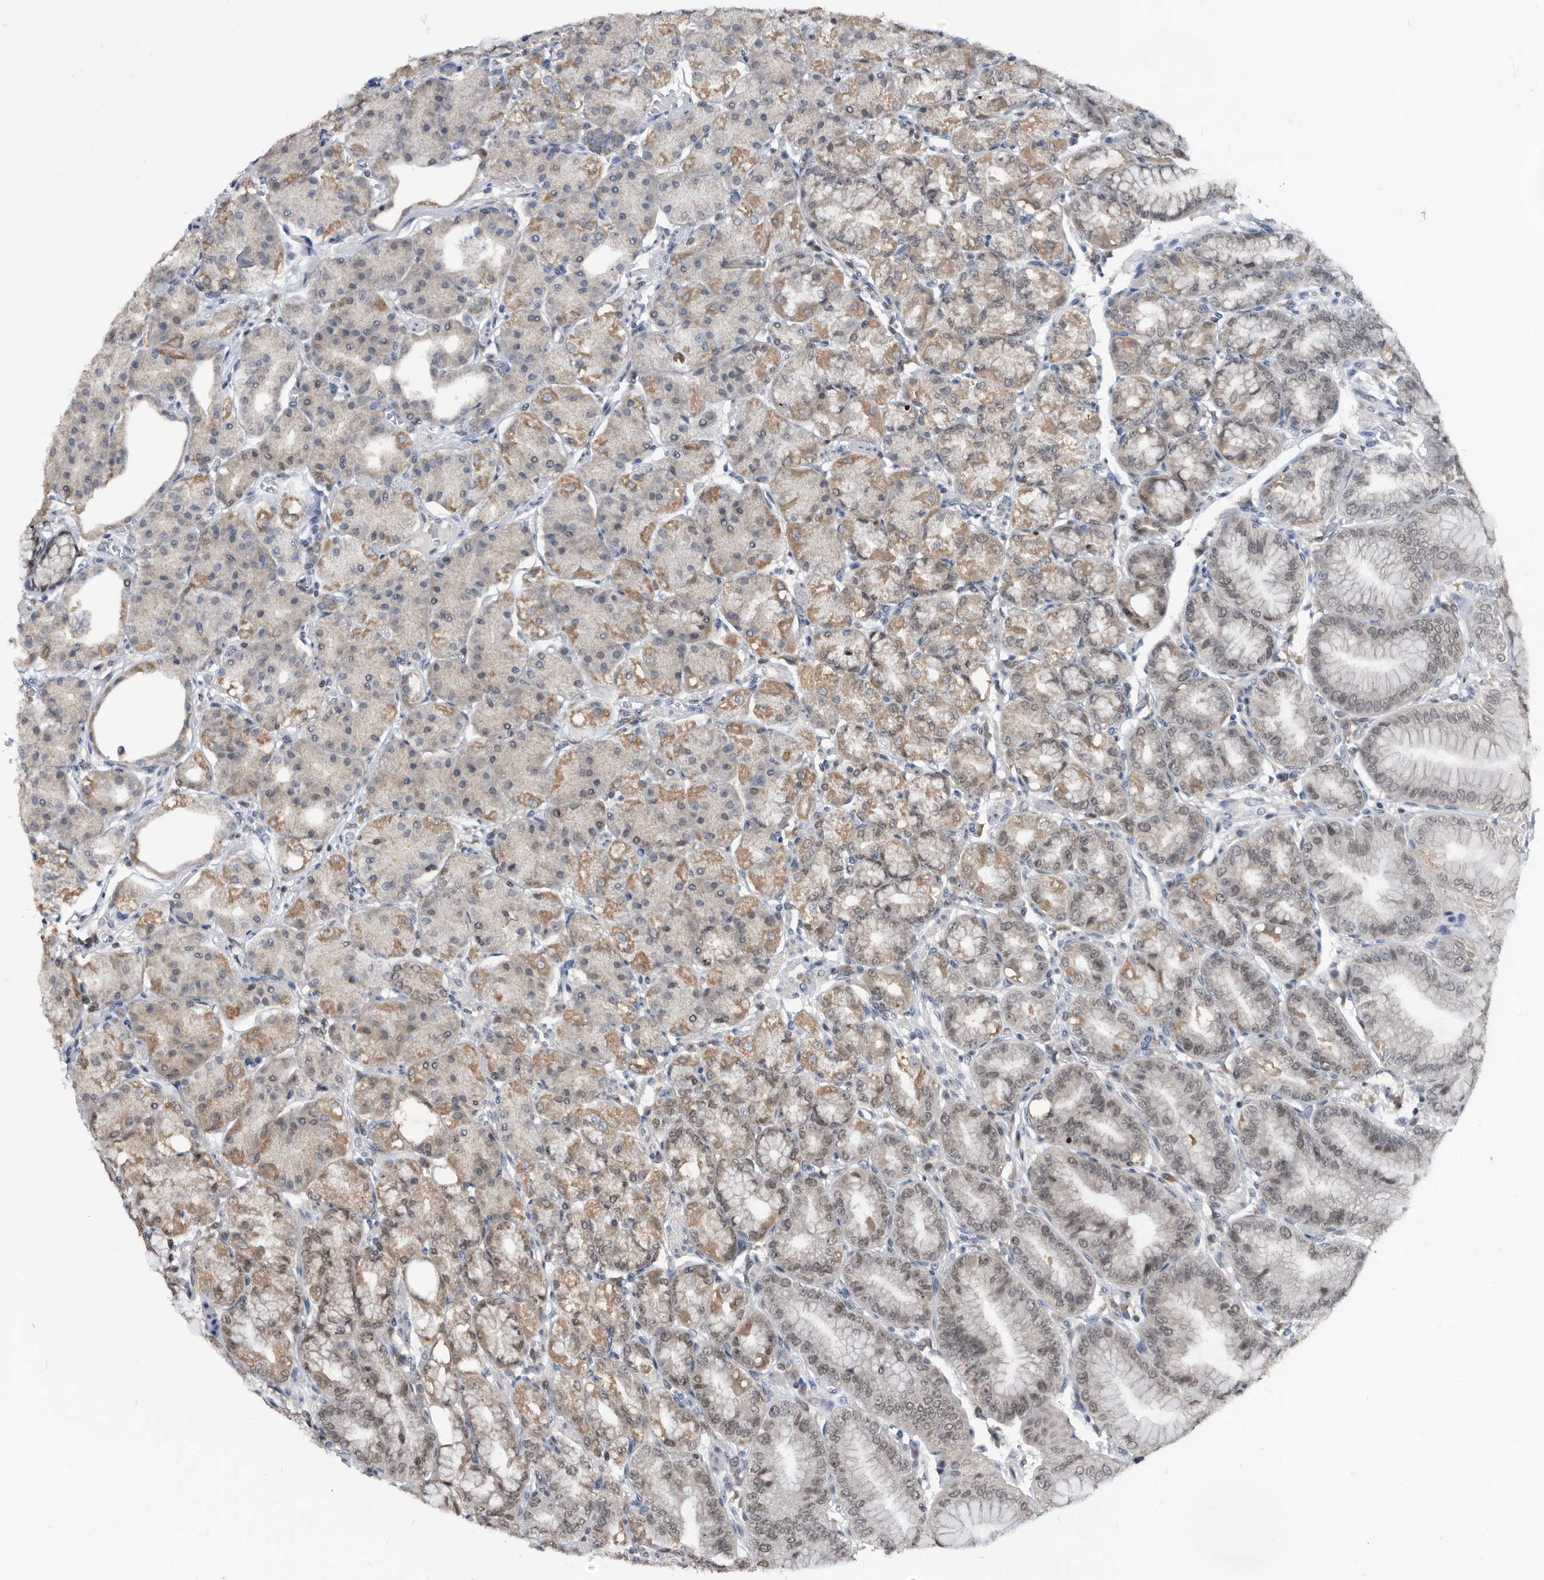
{"staining": {"intensity": "moderate", "quantity": "25%-75%", "location": "cytoplasmic/membranous,nuclear"}, "tissue": "stomach", "cell_type": "Glandular cells", "image_type": "normal", "snomed": [{"axis": "morphology", "description": "Normal tissue, NOS"}, {"axis": "topography", "description": "Stomach, lower"}], "caption": "Glandular cells show medium levels of moderate cytoplasmic/membranous,nuclear staining in about 25%-75% of cells in unremarkable stomach.", "gene": "TSTD1", "patient": {"sex": "male", "age": 71}}